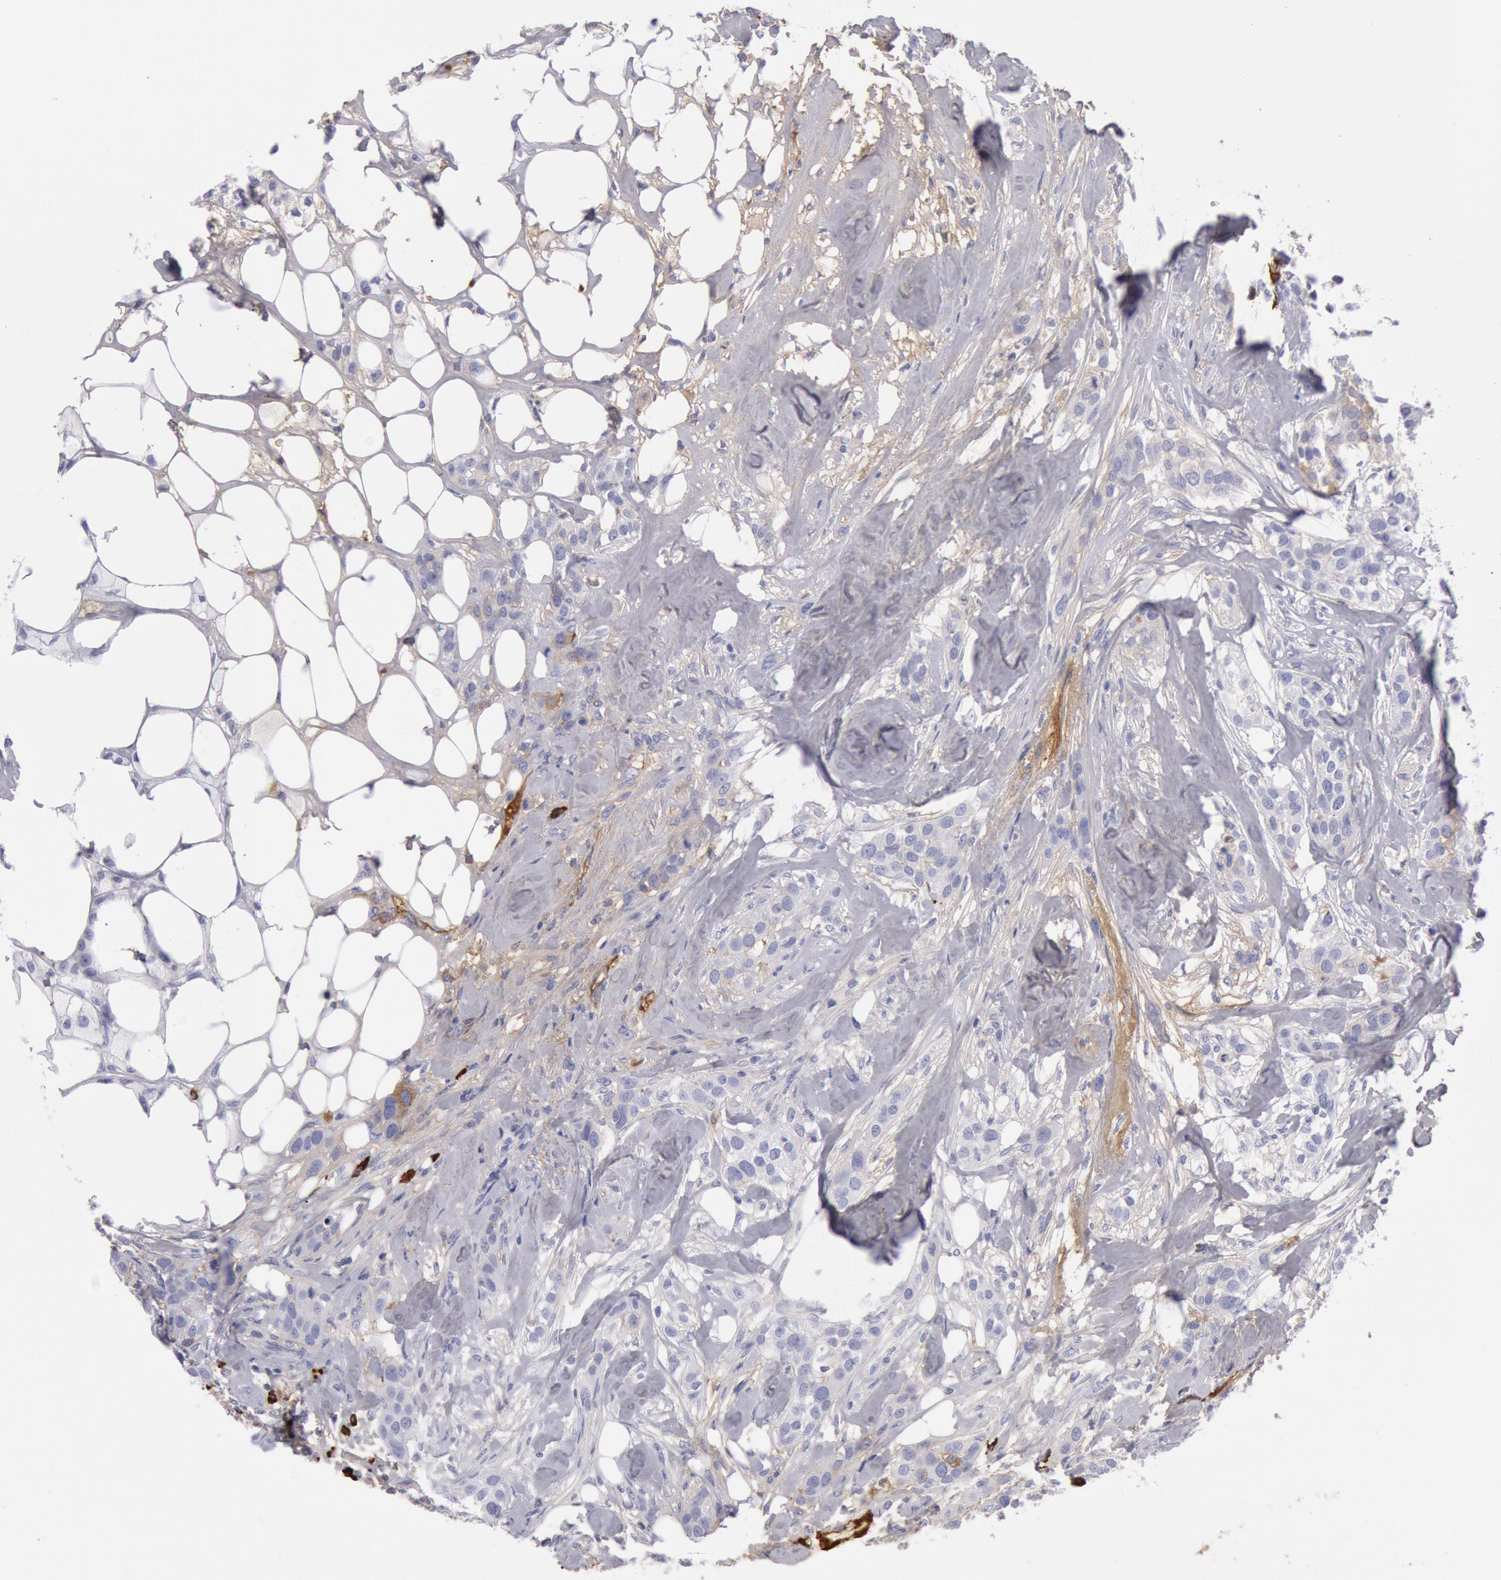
{"staining": {"intensity": "negative", "quantity": "none", "location": "none"}, "tissue": "breast cancer", "cell_type": "Tumor cells", "image_type": "cancer", "snomed": [{"axis": "morphology", "description": "Duct carcinoma"}, {"axis": "topography", "description": "Breast"}], "caption": "Photomicrograph shows no significant protein expression in tumor cells of intraductal carcinoma (breast).", "gene": "IGHA1", "patient": {"sex": "female", "age": 45}}